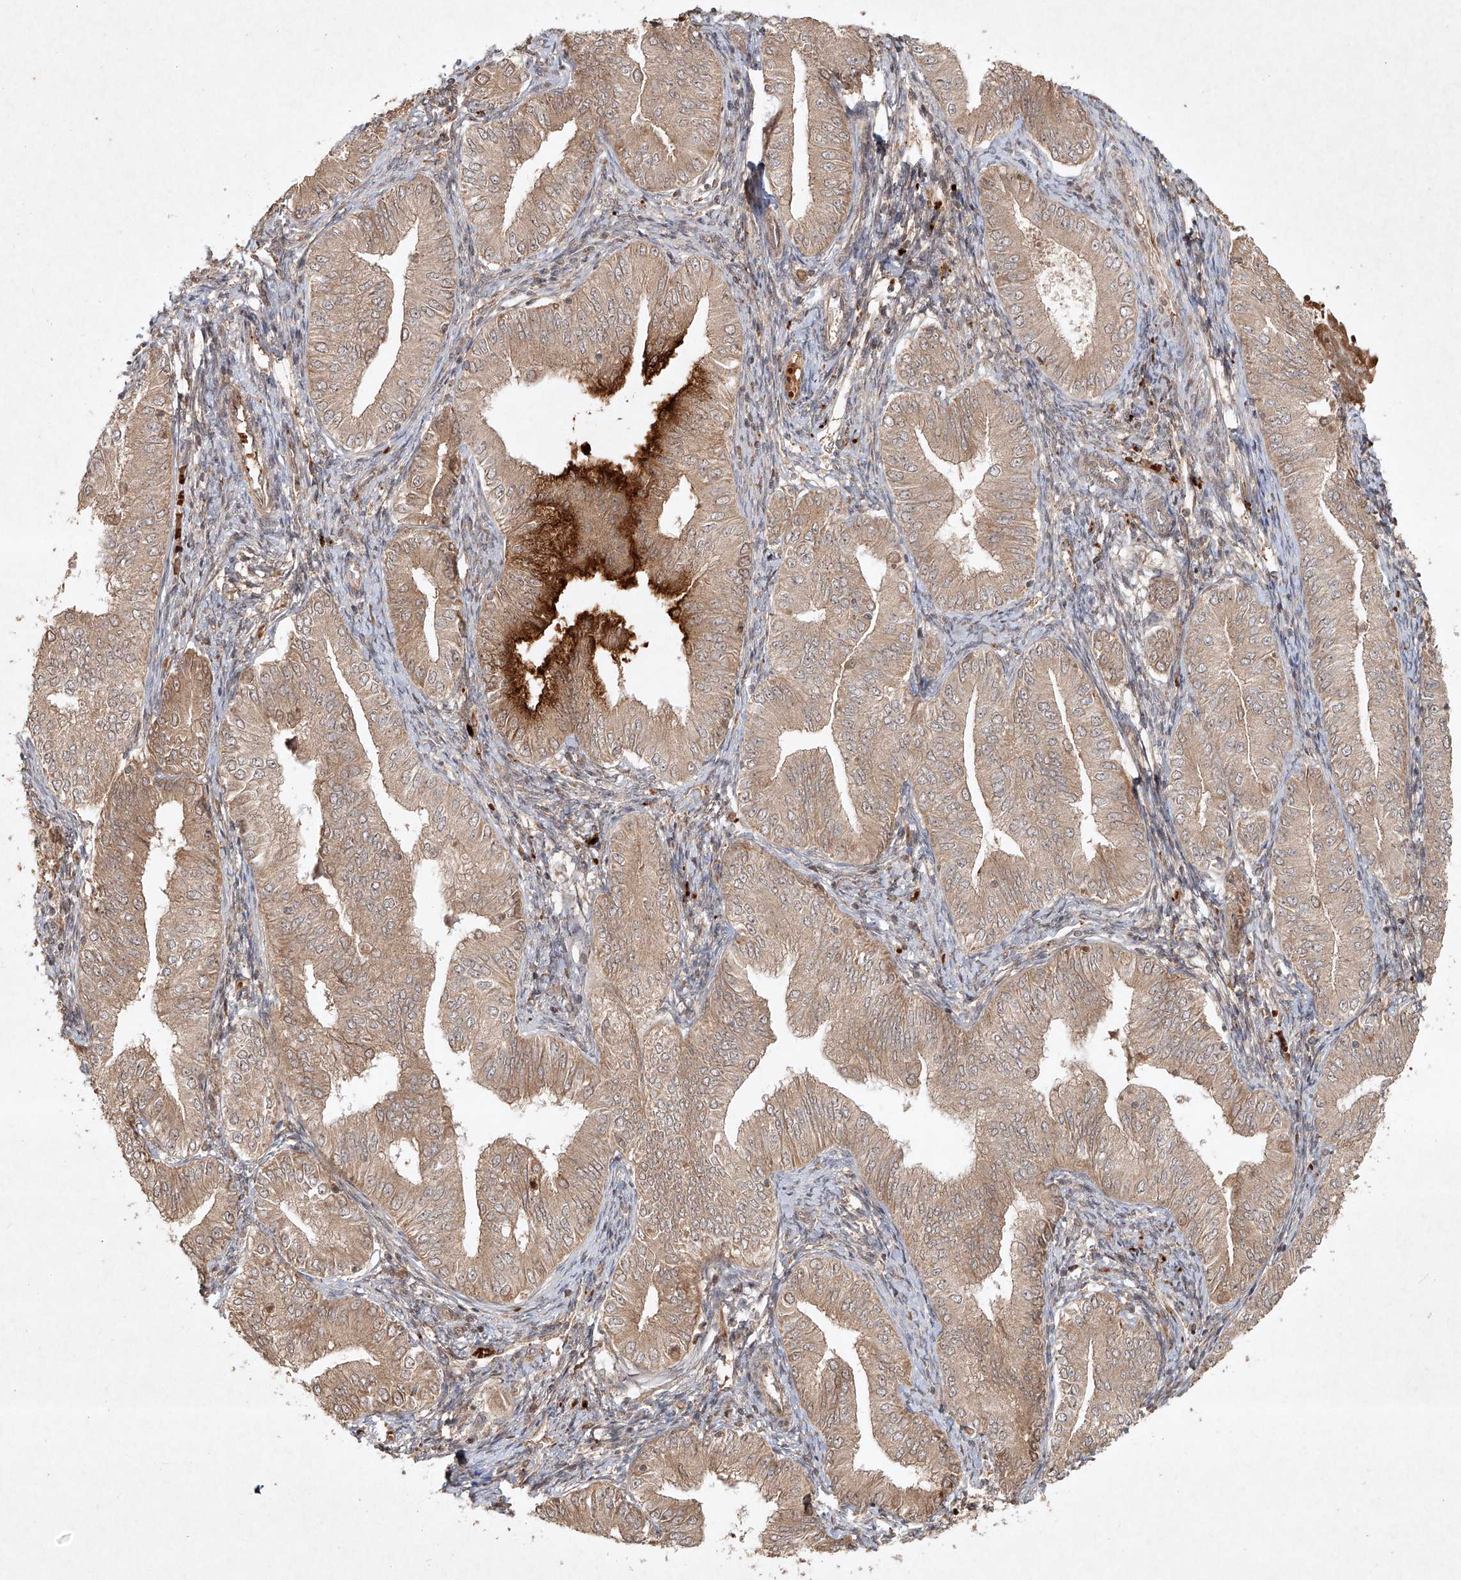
{"staining": {"intensity": "moderate", "quantity": "25%-75%", "location": "cytoplasmic/membranous"}, "tissue": "endometrial cancer", "cell_type": "Tumor cells", "image_type": "cancer", "snomed": [{"axis": "morphology", "description": "Normal tissue, NOS"}, {"axis": "morphology", "description": "Adenocarcinoma, NOS"}, {"axis": "topography", "description": "Endometrium"}], "caption": "Moderate cytoplasmic/membranous protein expression is seen in approximately 25%-75% of tumor cells in endometrial cancer. (IHC, brightfield microscopy, high magnification).", "gene": "CYYR1", "patient": {"sex": "female", "age": 53}}